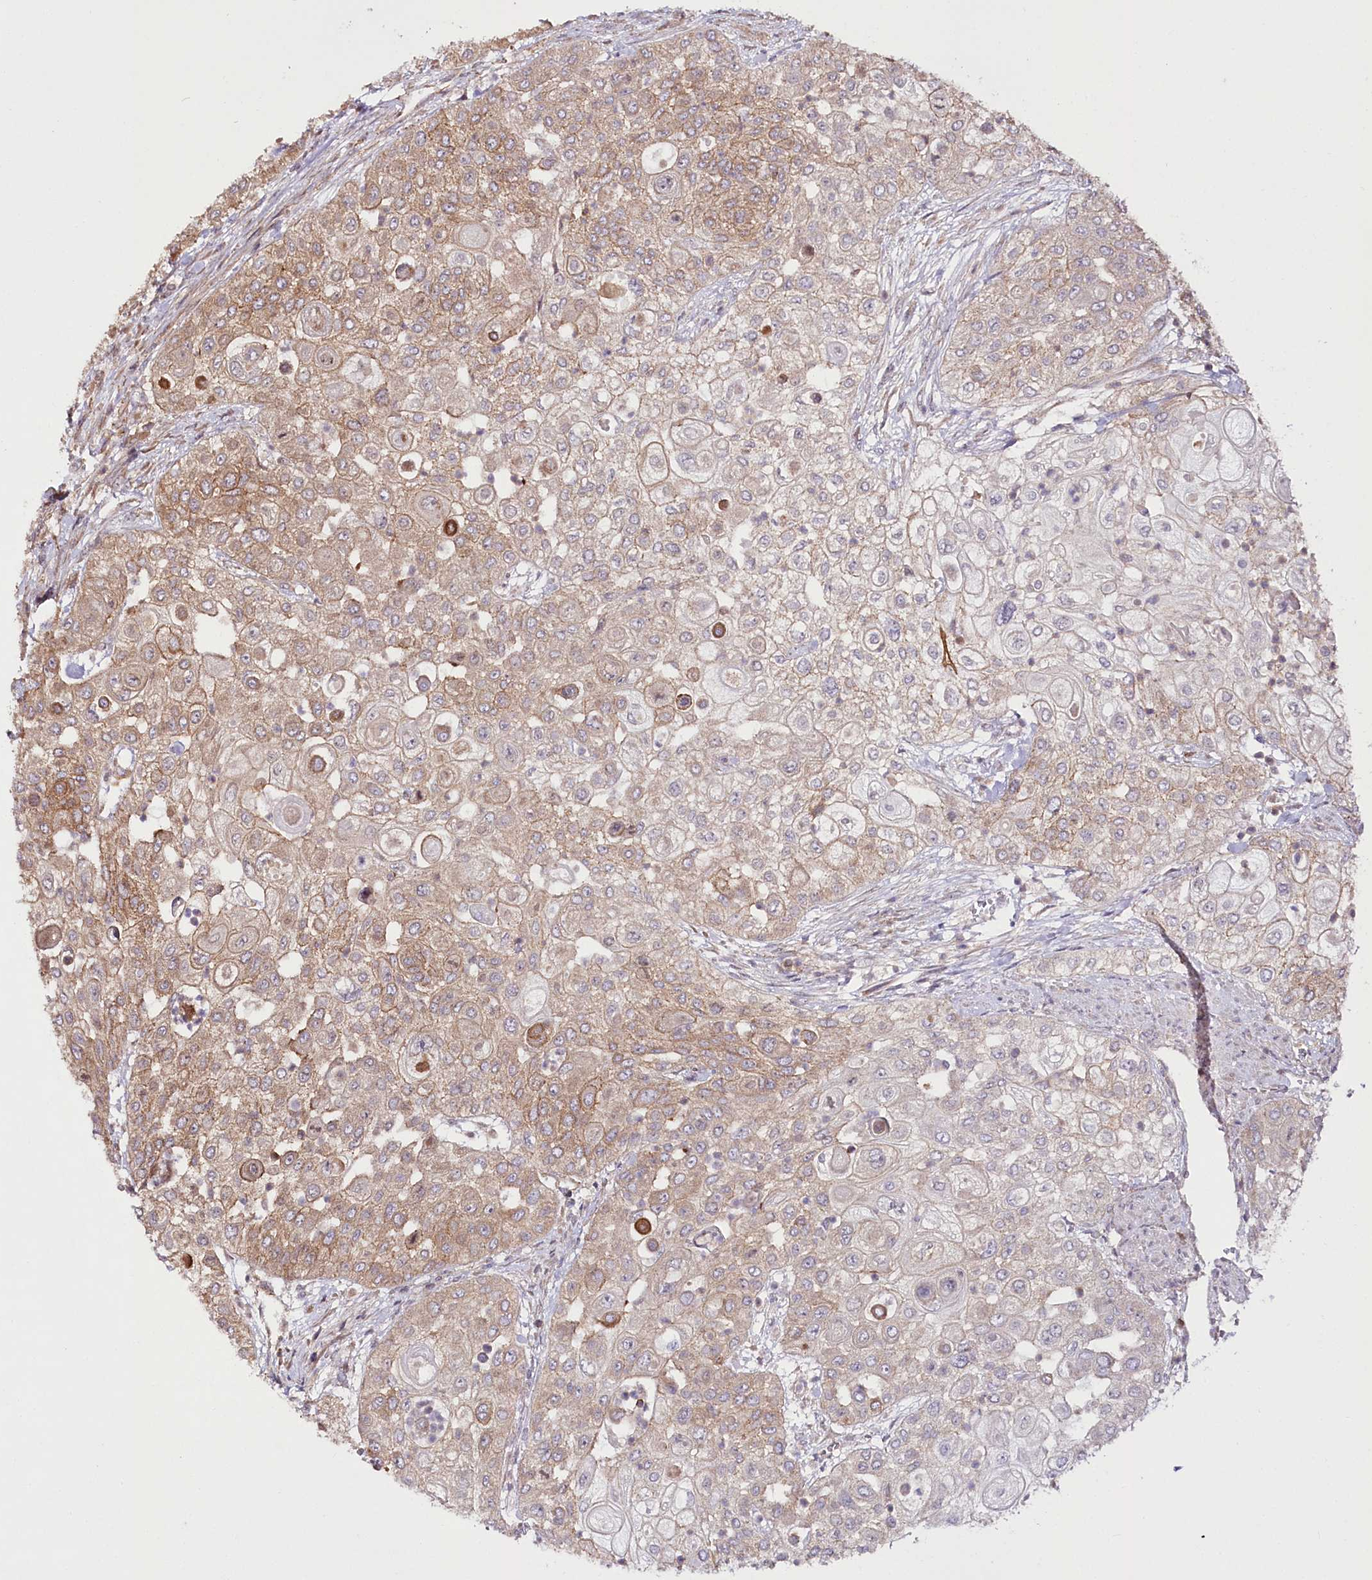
{"staining": {"intensity": "moderate", "quantity": "25%-75%", "location": "cytoplasmic/membranous"}, "tissue": "urothelial cancer", "cell_type": "Tumor cells", "image_type": "cancer", "snomed": [{"axis": "morphology", "description": "Urothelial carcinoma, High grade"}, {"axis": "topography", "description": "Urinary bladder"}], "caption": "Immunohistochemistry staining of high-grade urothelial carcinoma, which displays medium levels of moderate cytoplasmic/membranous staining in approximately 25%-75% of tumor cells indicating moderate cytoplasmic/membranous protein expression. The staining was performed using DAB (3,3'-diaminobenzidine) (brown) for protein detection and nuclei were counterstained in hematoxylin (blue).", "gene": "DHX29", "patient": {"sex": "female", "age": 79}}